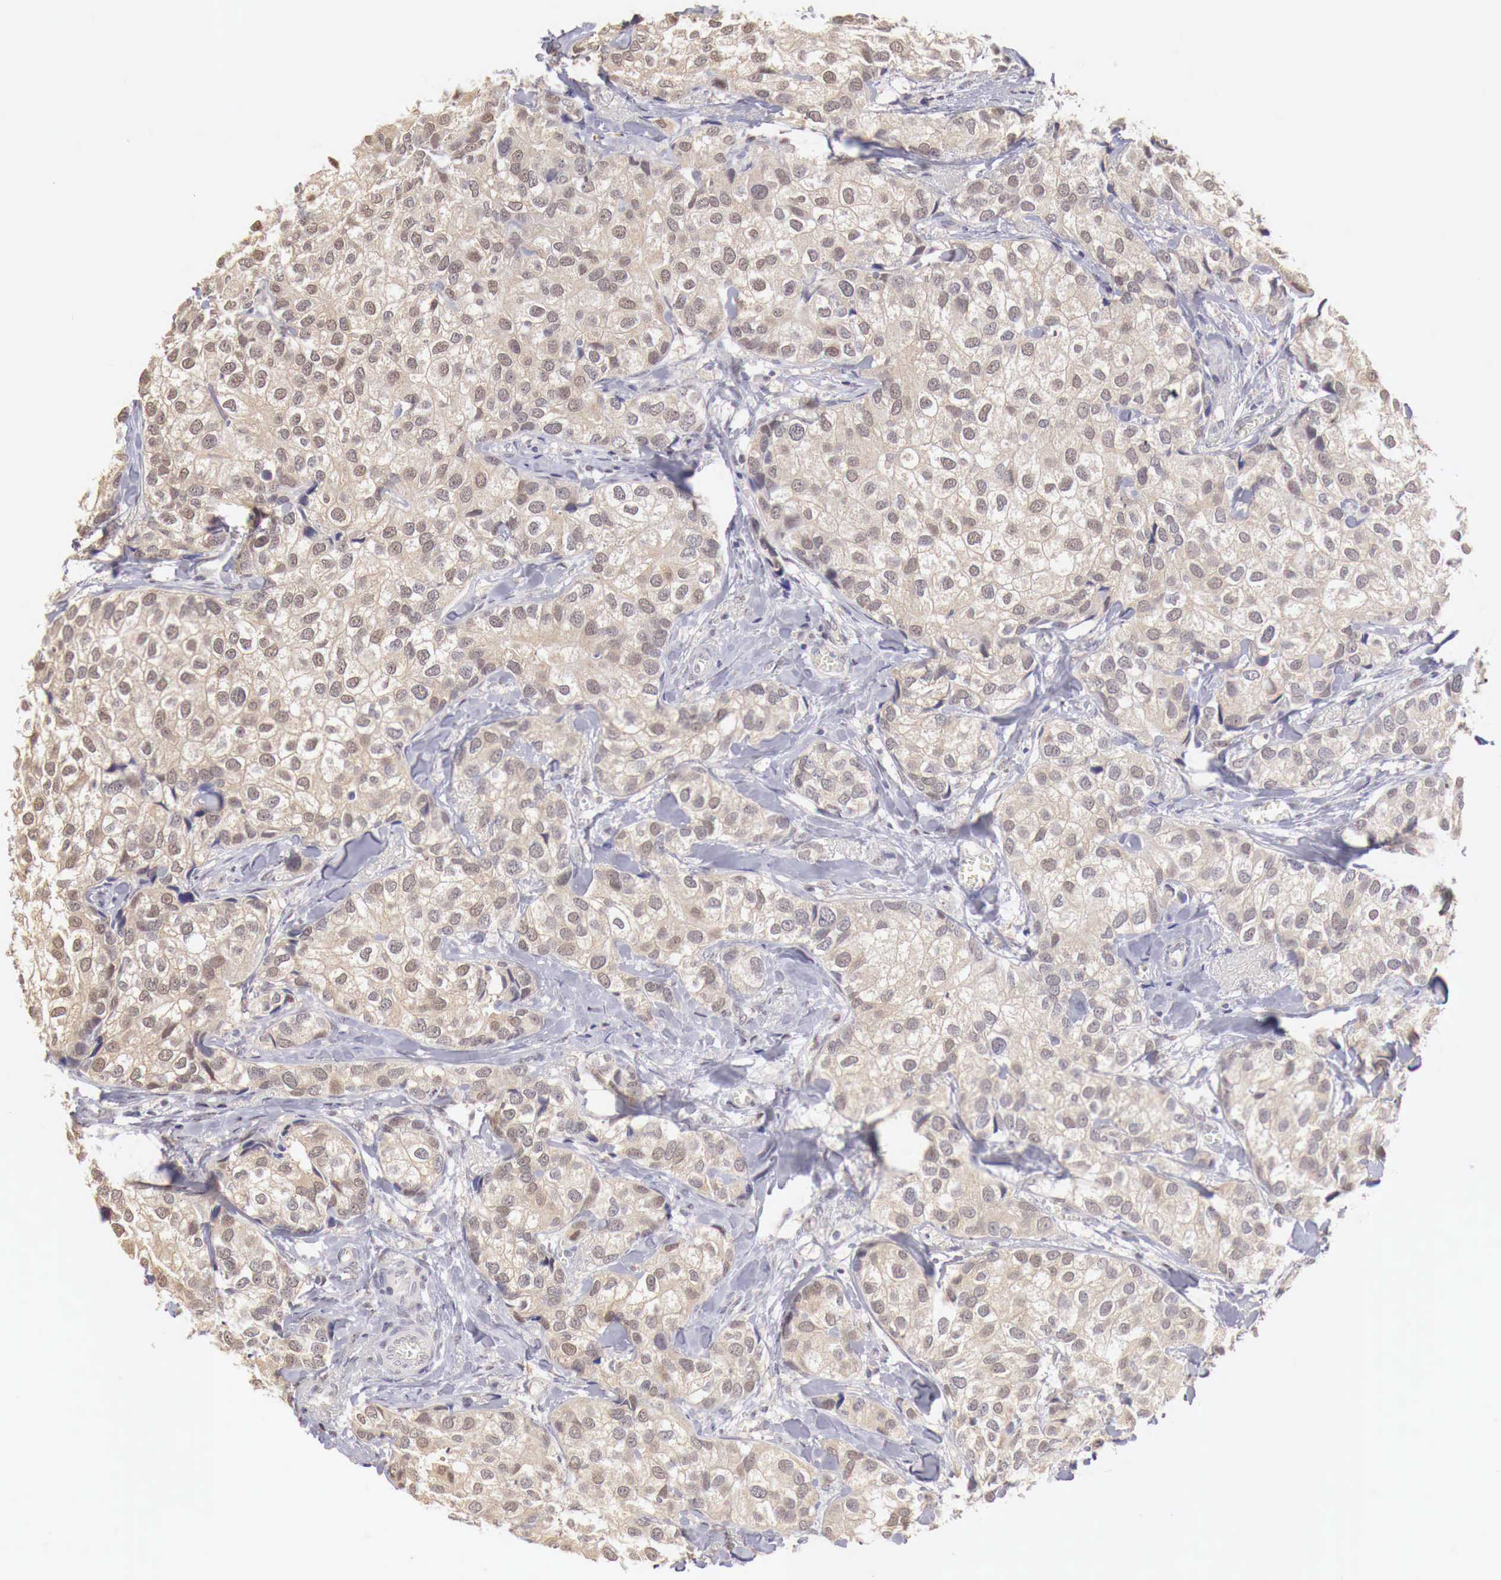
{"staining": {"intensity": "moderate", "quantity": "25%-75%", "location": "cytoplasmic/membranous,nuclear"}, "tissue": "breast cancer", "cell_type": "Tumor cells", "image_type": "cancer", "snomed": [{"axis": "morphology", "description": "Duct carcinoma"}, {"axis": "topography", "description": "Breast"}], "caption": "Breast invasive ductal carcinoma stained with a protein marker reveals moderate staining in tumor cells.", "gene": "UBA1", "patient": {"sex": "female", "age": 68}}